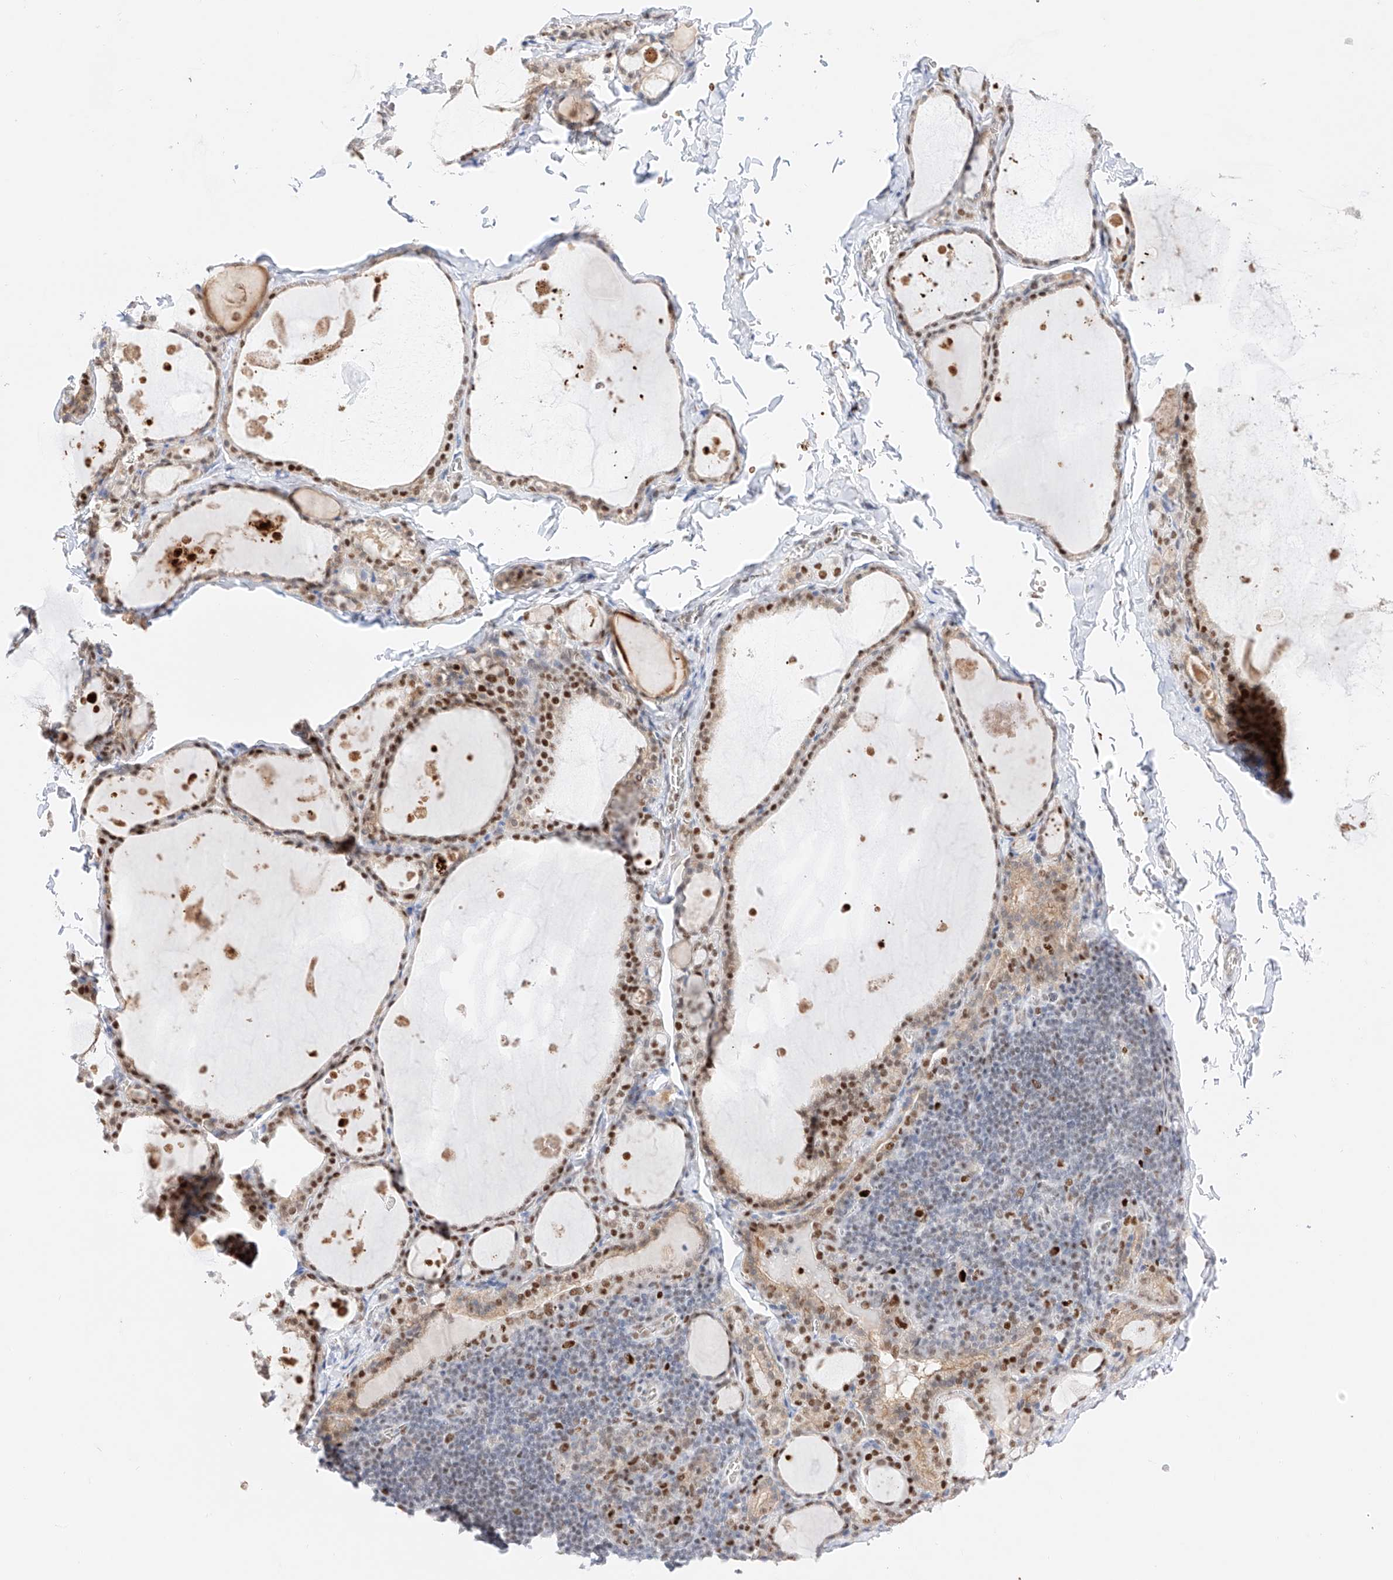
{"staining": {"intensity": "strong", "quantity": ">75%", "location": "nuclear"}, "tissue": "thyroid gland", "cell_type": "Glandular cells", "image_type": "normal", "snomed": [{"axis": "morphology", "description": "Normal tissue, NOS"}, {"axis": "topography", "description": "Thyroid gland"}], "caption": "A high-resolution image shows immunohistochemistry staining of normal thyroid gland, which displays strong nuclear staining in approximately >75% of glandular cells.", "gene": "APIP", "patient": {"sex": "male", "age": 56}}